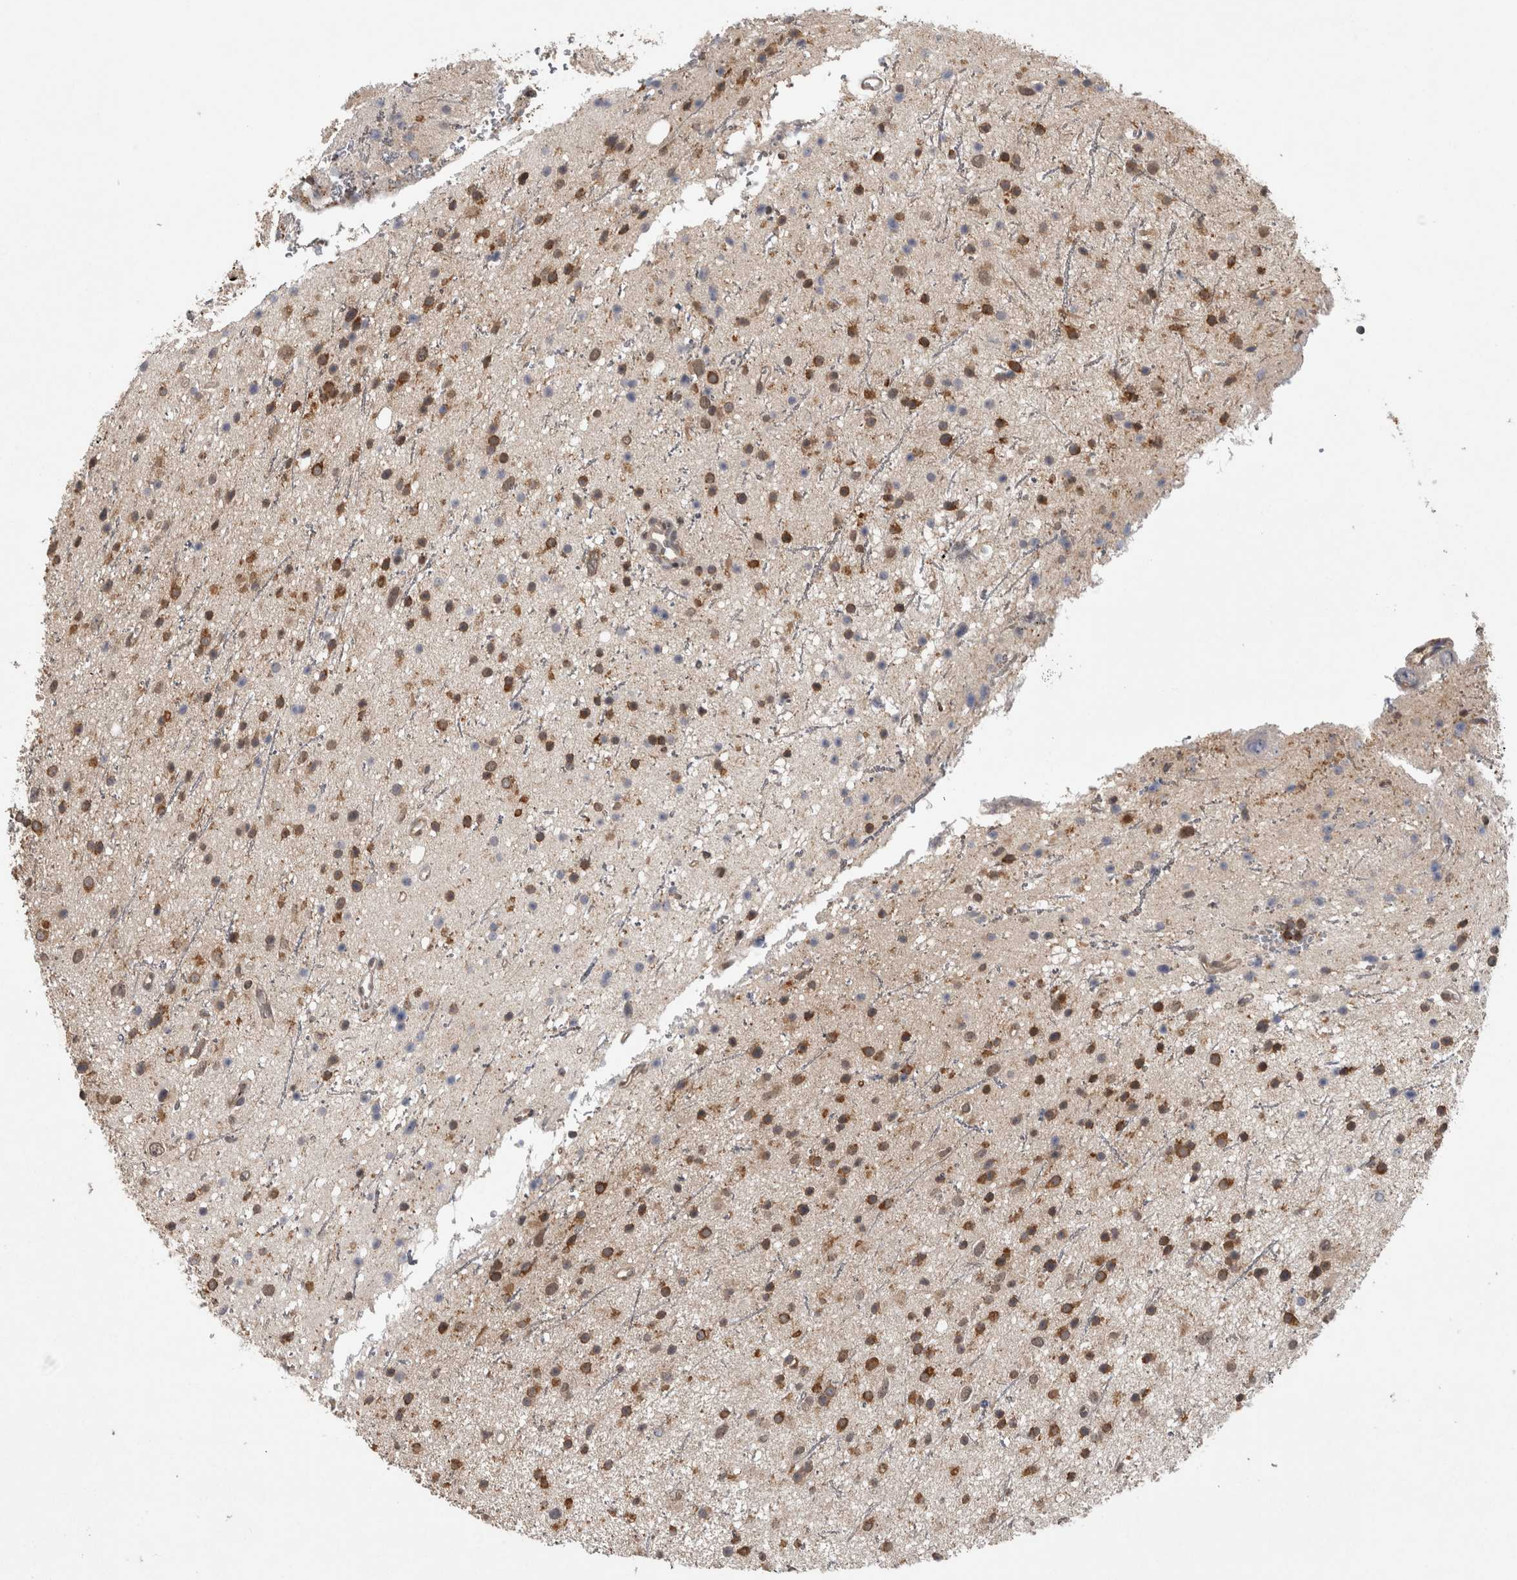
{"staining": {"intensity": "moderate", "quantity": ">75%", "location": "cytoplasmic/membranous"}, "tissue": "glioma", "cell_type": "Tumor cells", "image_type": "cancer", "snomed": [{"axis": "morphology", "description": "Glioma, malignant, Low grade"}, {"axis": "topography", "description": "Cerebral cortex"}], "caption": "The immunohistochemical stain labels moderate cytoplasmic/membranous staining in tumor cells of glioma tissue.", "gene": "ATXN2", "patient": {"sex": "female", "age": 39}}